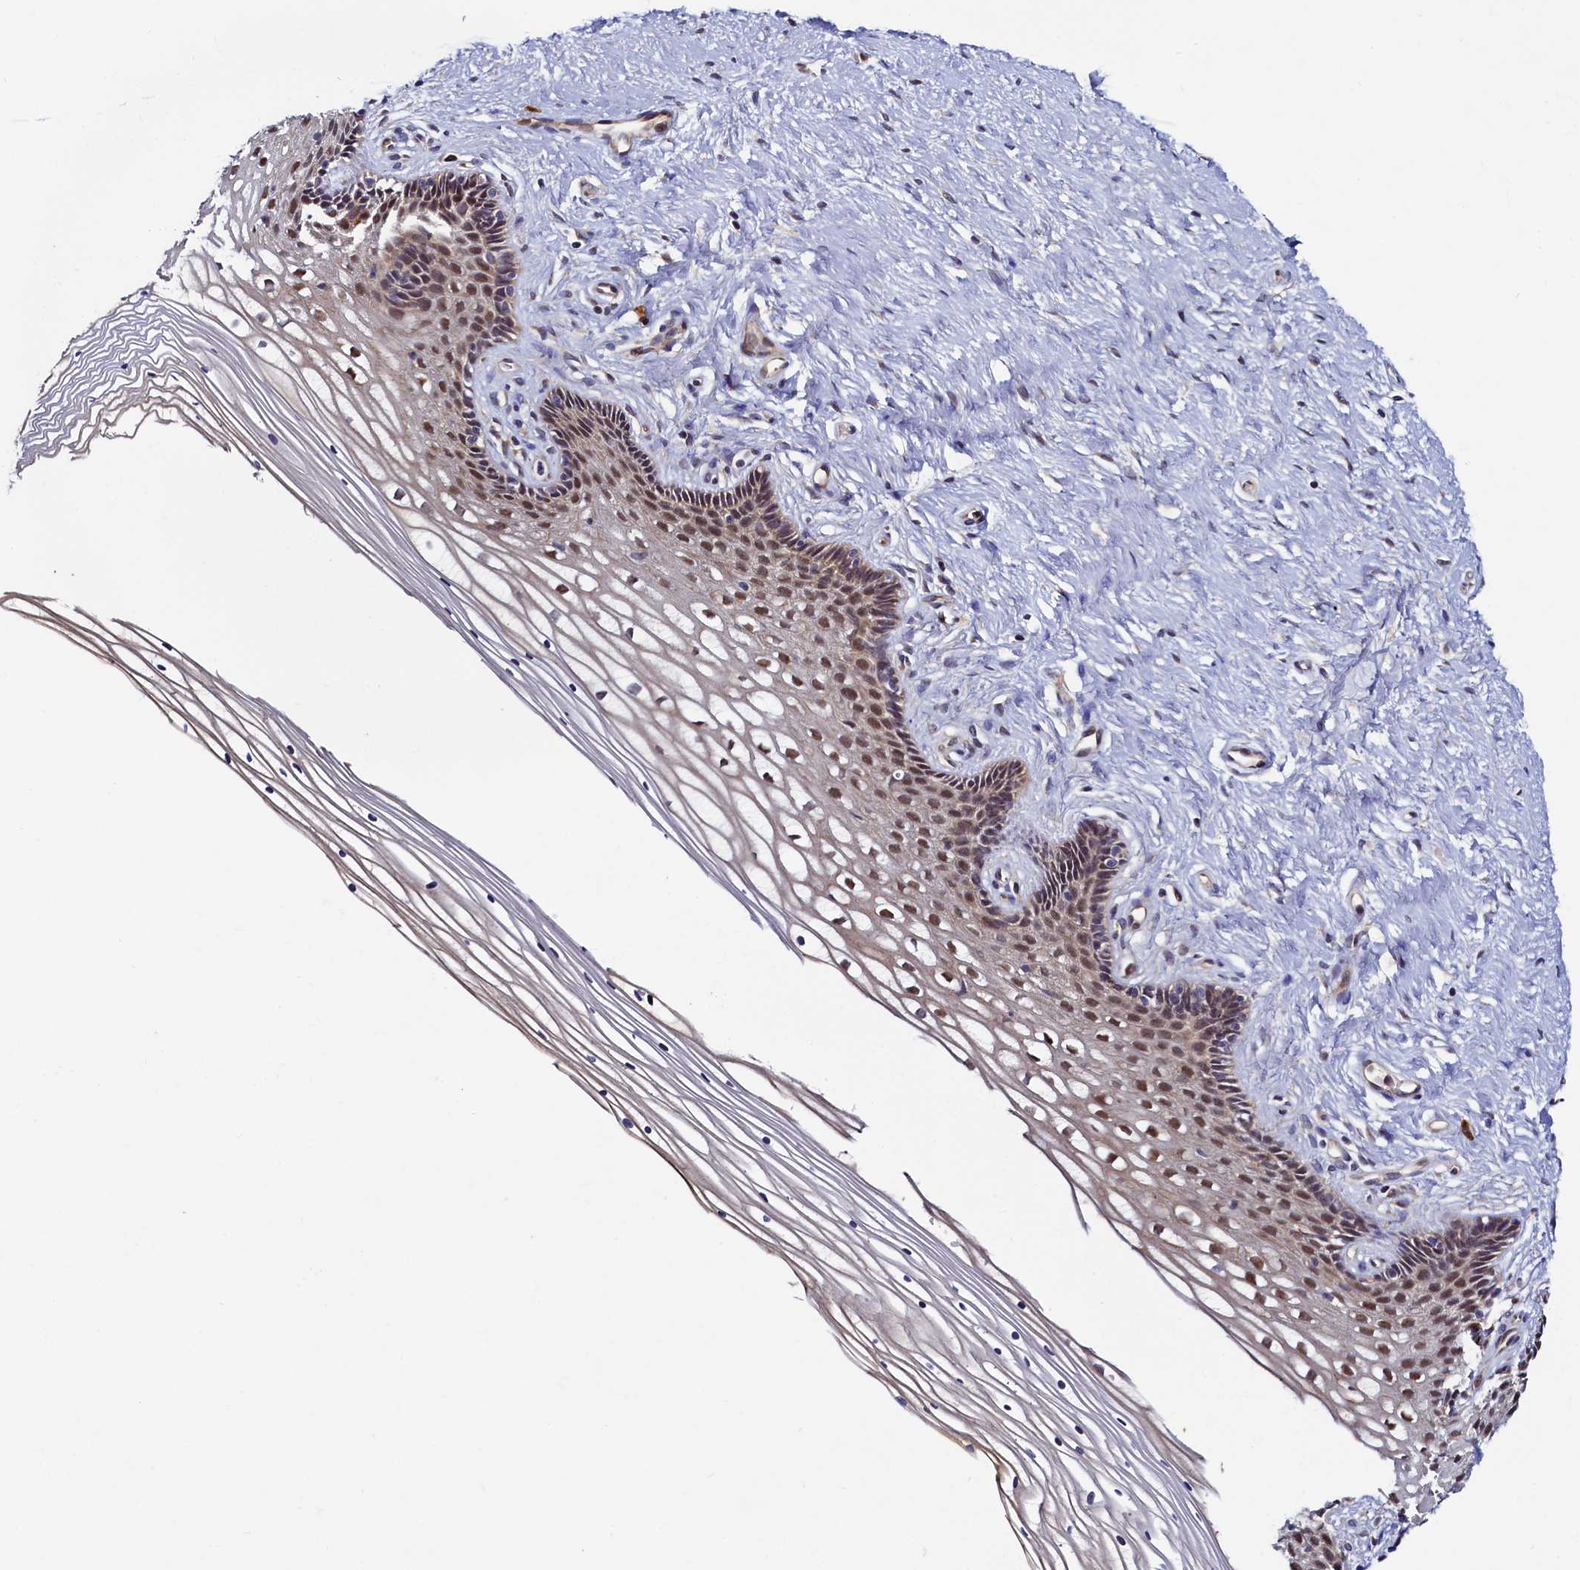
{"staining": {"intensity": "moderate", "quantity": "25%-75%", "location": "cytoplasmic/membranous,nuclear"}, "tissue": "cervix", "cell_type": "Glandular cells", "image_type": "normal", "snomed": [{"axis": "morphology", "description": "Normal tissue, NOS"}, {"axis": "topography", "description": "Cervix"}], "caption": "Immunohistochemical staining of benign human cervix displays medium levels of moderate cytoplasmic/membranous,nuclear expression in approximately 25%-75% of glandular cells. The protein is shown in brown color, while the nuclei are stained blue.", "gene": "SLC16A14", "patient": {"sex": "female", "age": 33}}